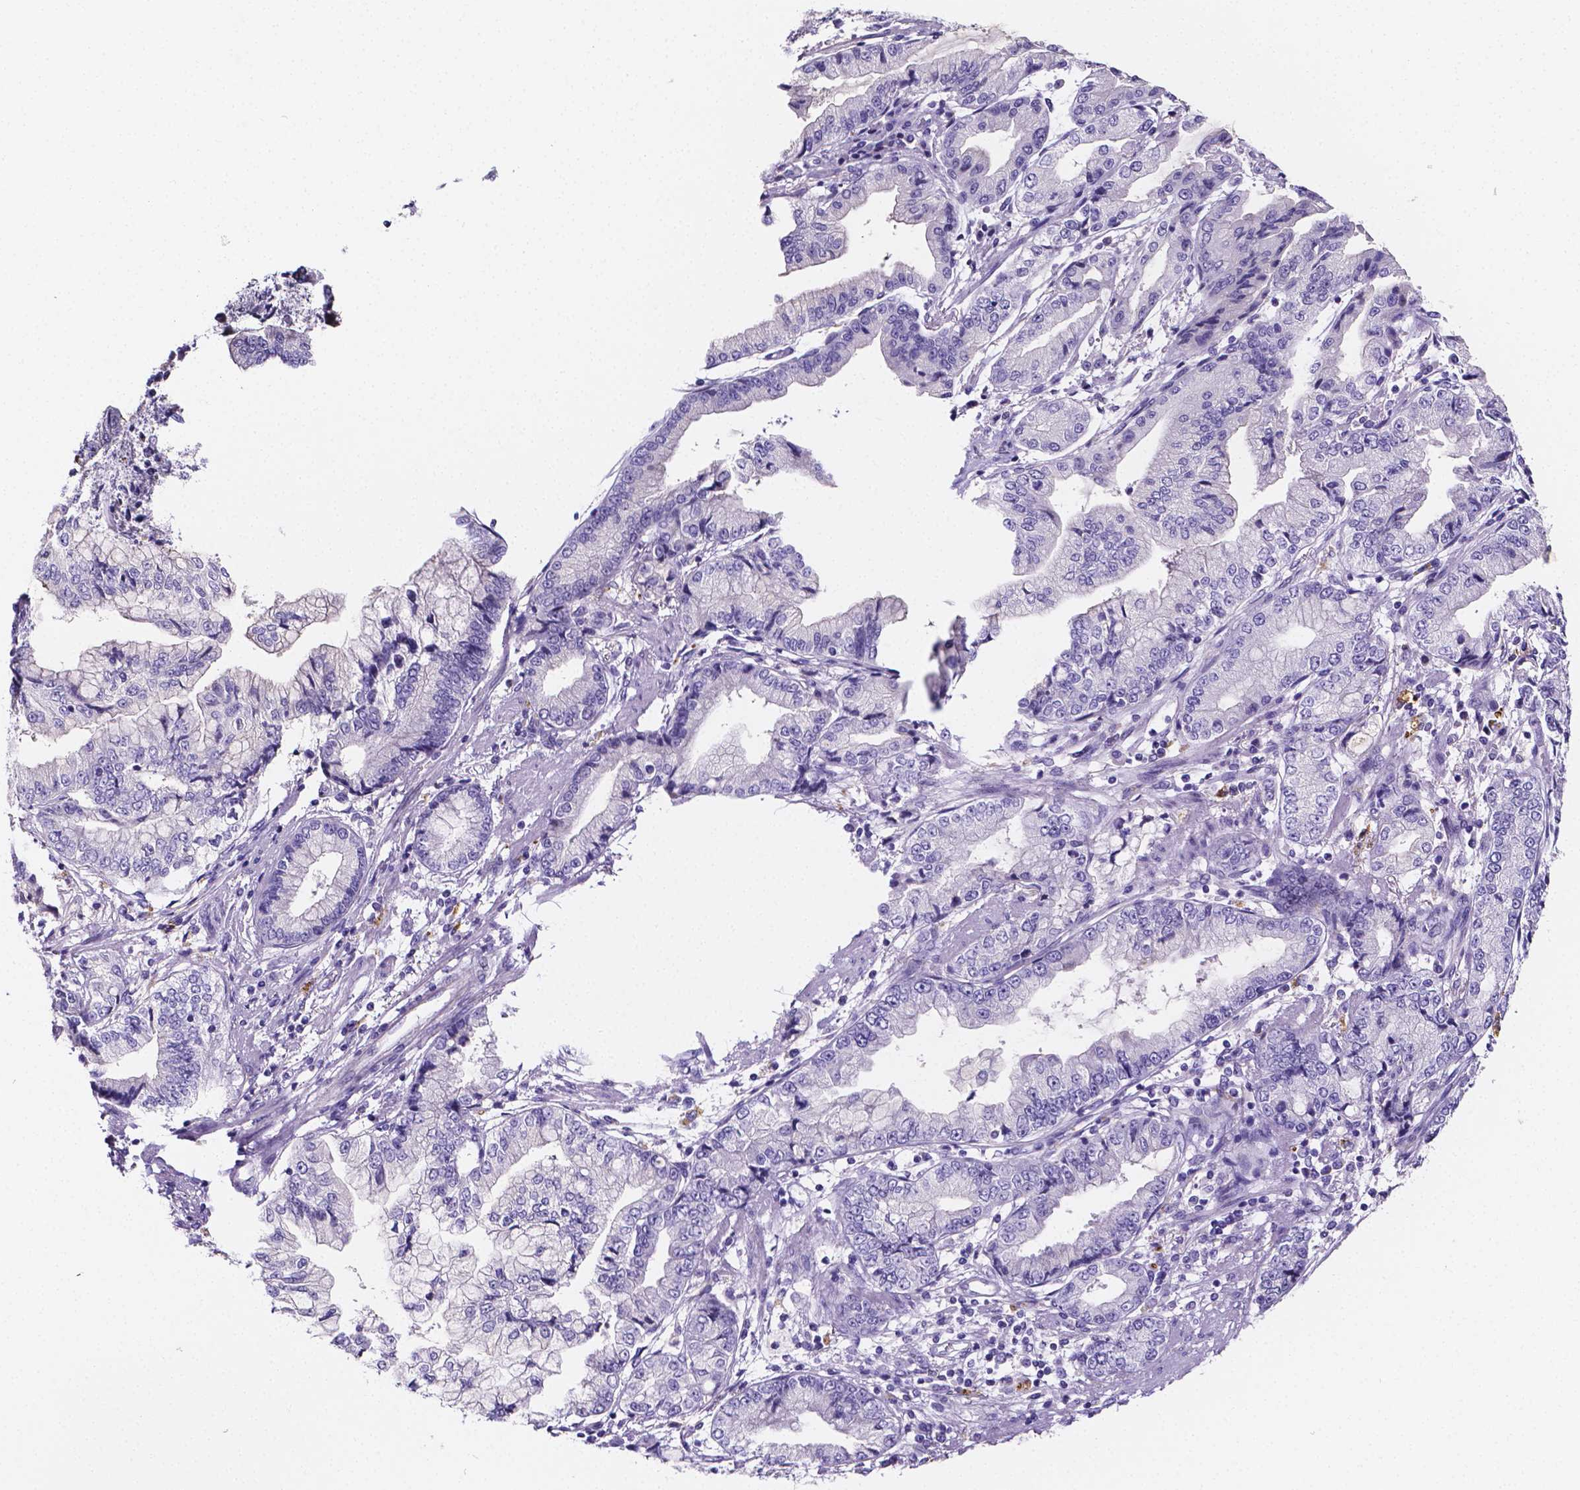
{"staining": {"intensity": "negative", "quantity": "none", "location": "none"}, "tissue": "stomach cancer", "cell_type": "Tumor cells", "image_type": "cancer", "snomed": [{"axis": "morphology", "description": "Adenocarcinoma, NOS"}, {"axis": "topography", "description": "Stomach, upper"}], "caption": "There is no significant positivity in tumor cells of stomach adenocarcinoma. (DAB (3,3'-diaminobenzidine) immunohistochemistry (IHC), high magnification).", "gene": "NRGN", "patient": {"sex": "female", "age": 74}}